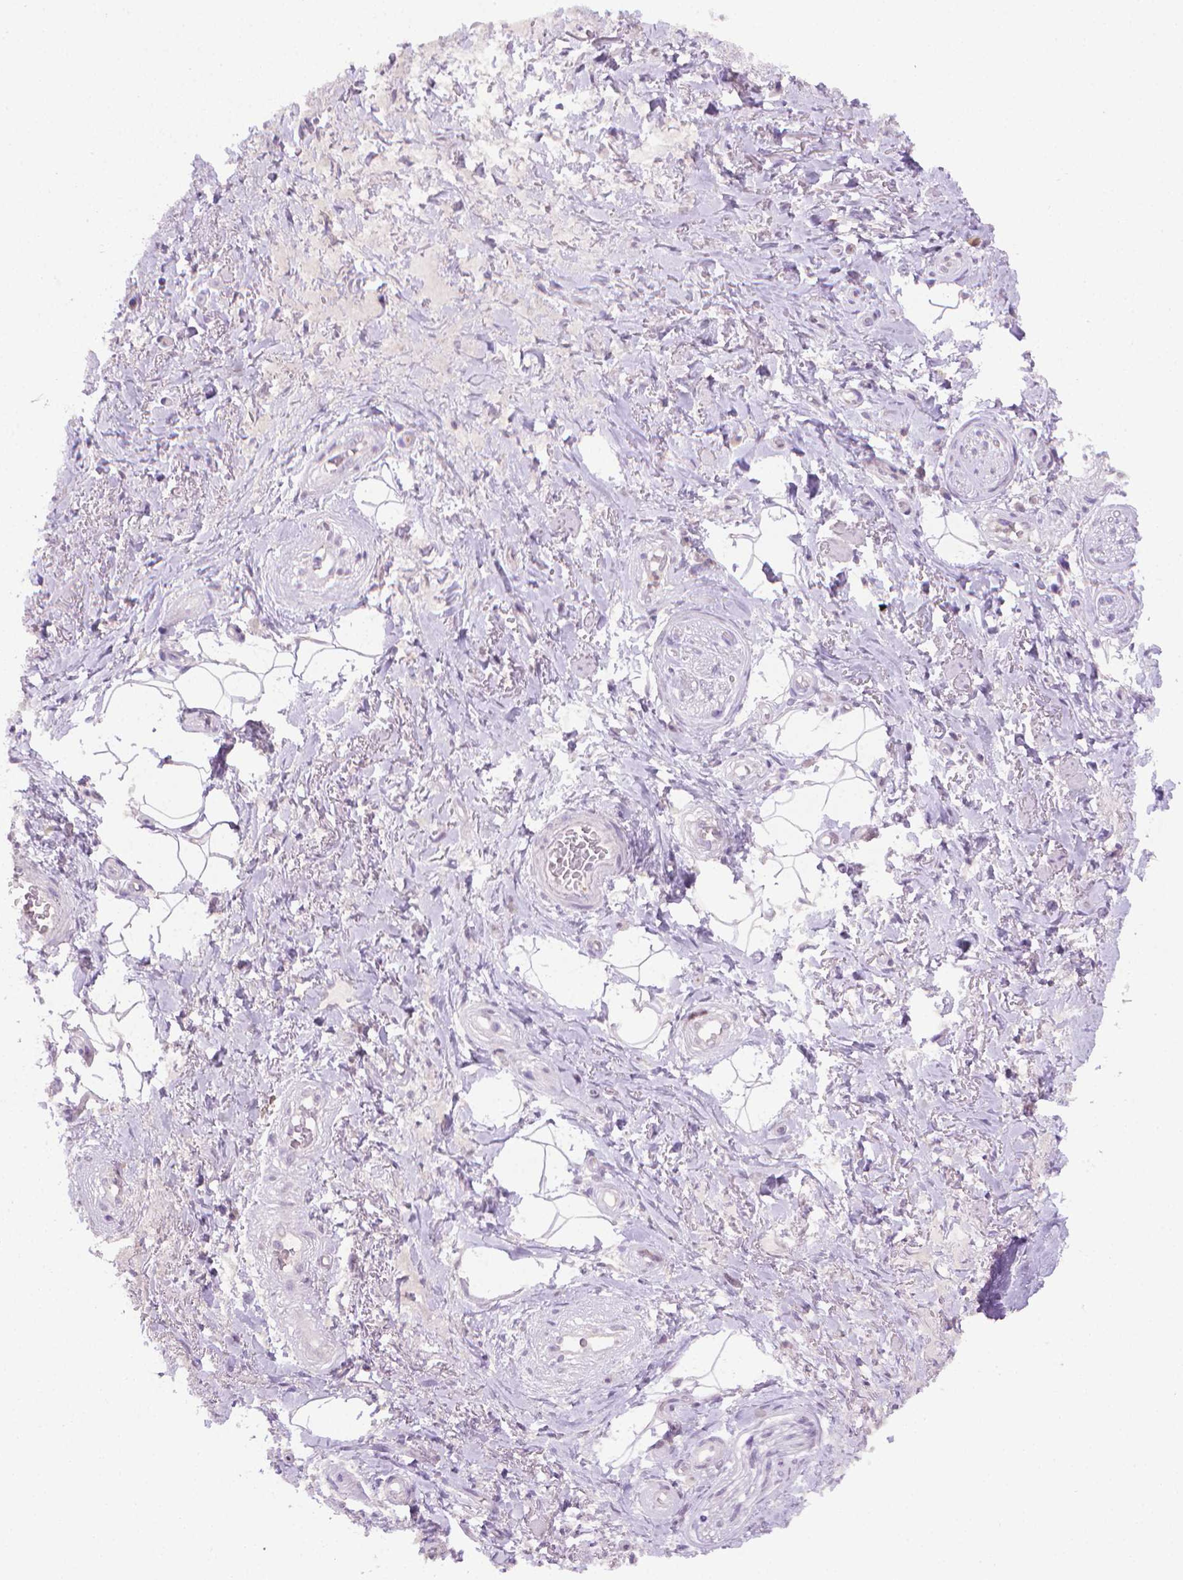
{"staining": {"intensity": "negative", "quantity": "none", "location": "none"}, "tissue": "adipose tissue", "cell_type": "Adipocytes", "image_type": "normal", "snomed": [{"axis": "morphology", "description": "Normal tissue, NOS"}, {"axis": "topography", "description": "Anal"}, {"axis": "topography", "description": "Peripheral nerve tissue"}], "caption": "Histopathology image shows no protein expression in adipocytes of benign adipose tissue. (Immunohistochemistry, brightfield microscopy, high magnification).", "gene": "CDKN2D", "patient": {"sex": "male", "age": 53}}